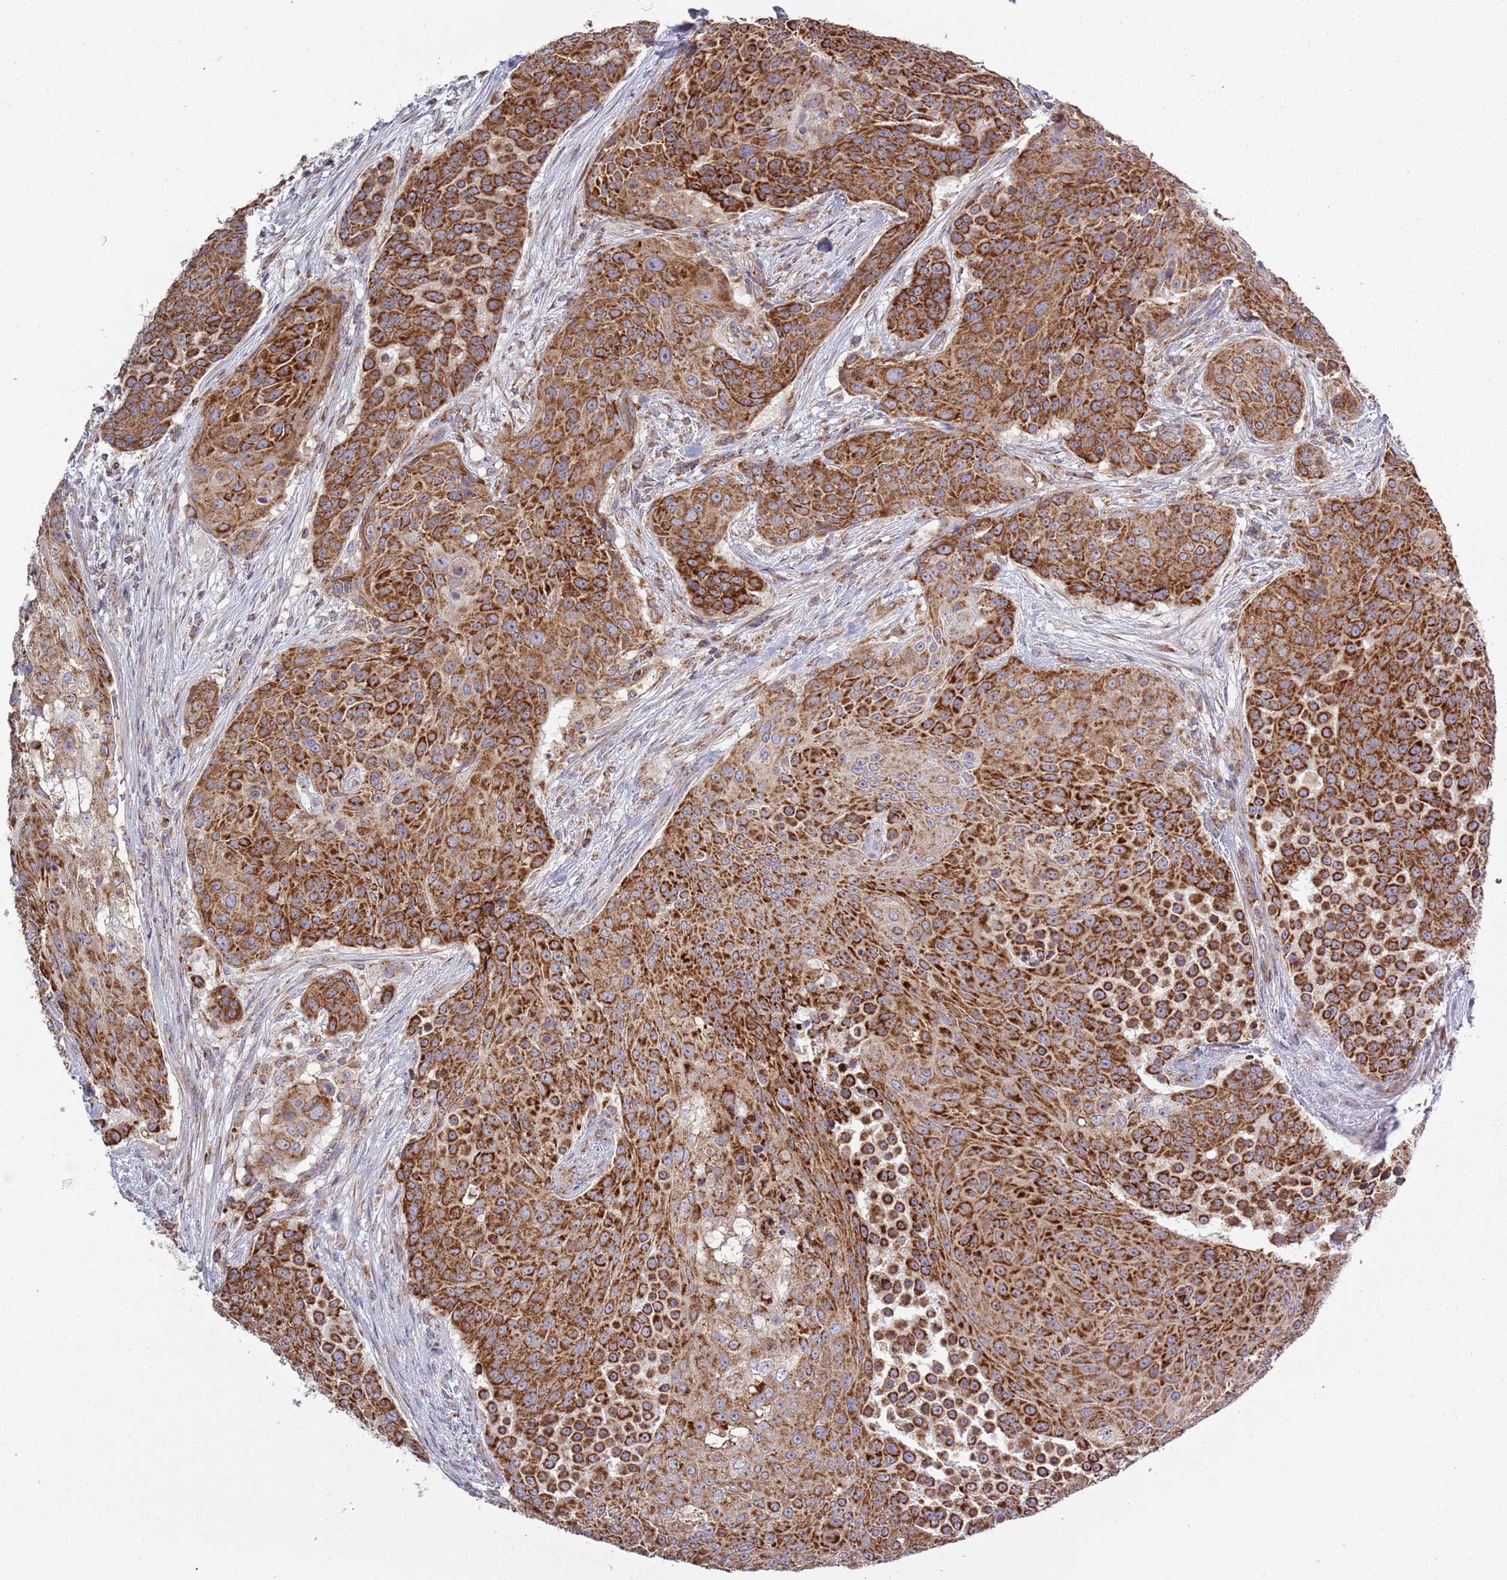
{"staining": {"intensity": "strong", "quantity": ">75%", "location": "cytoplasmic/membranous"}, "tissue": "urothelial cancer", "cell_type": "Tumor cells", "image_type": "cancer", "snomed": [{"axis": "morphology", "description": "Urothelial carcinoma, High grade"}, {"axis": "topography", "description": "Urinary bladder"}], "caption": "Protein expression analysis of human urothelial cancer reveals strong cytoplasmic/membranous staining in approximately >75% of tumor cells.", "gene": "IRS4", "patient": {"sex": "female", "age": 63}}